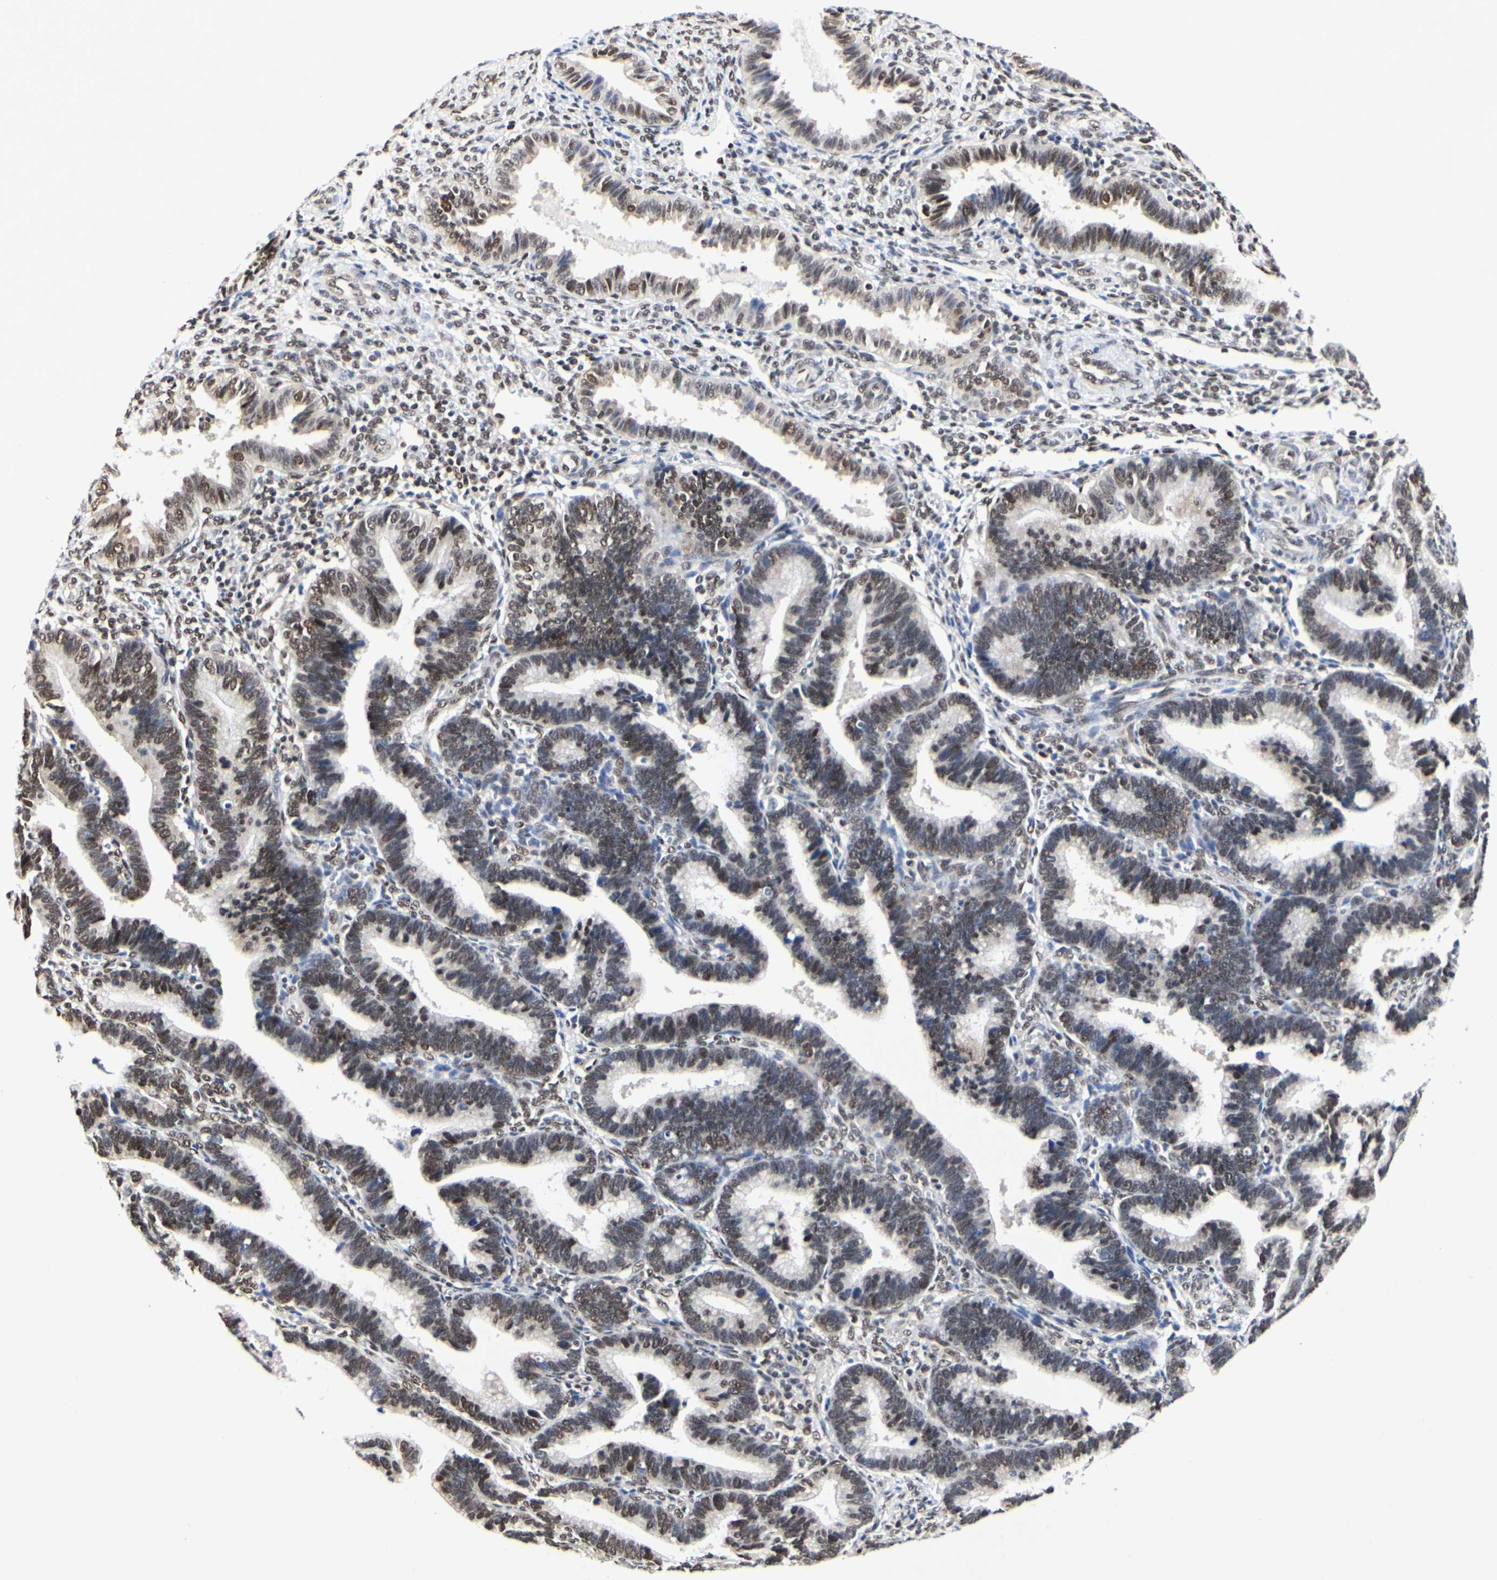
{"staining": {"intensity": "moderate", "quantity": ">75%", "location": "nuclear"}, "tissue": "endometrium", "cell_type": "Cells in endometrial stroma", "image_type": "normal", "snomed": [{"axis": "morphology", "description": "Normal tissue, NOS"}, {"axis": "topography", "description": "Endometrium"}], "caption": "A high-resolution micrograph shows IHC staining of unremarkable endometrium, which demonstrates moderate nuclear positivity in approximately >75% of cells in endometrial stroma.", "gene": "PRMT3", "patient": {"sex": "female", "age": 36}}